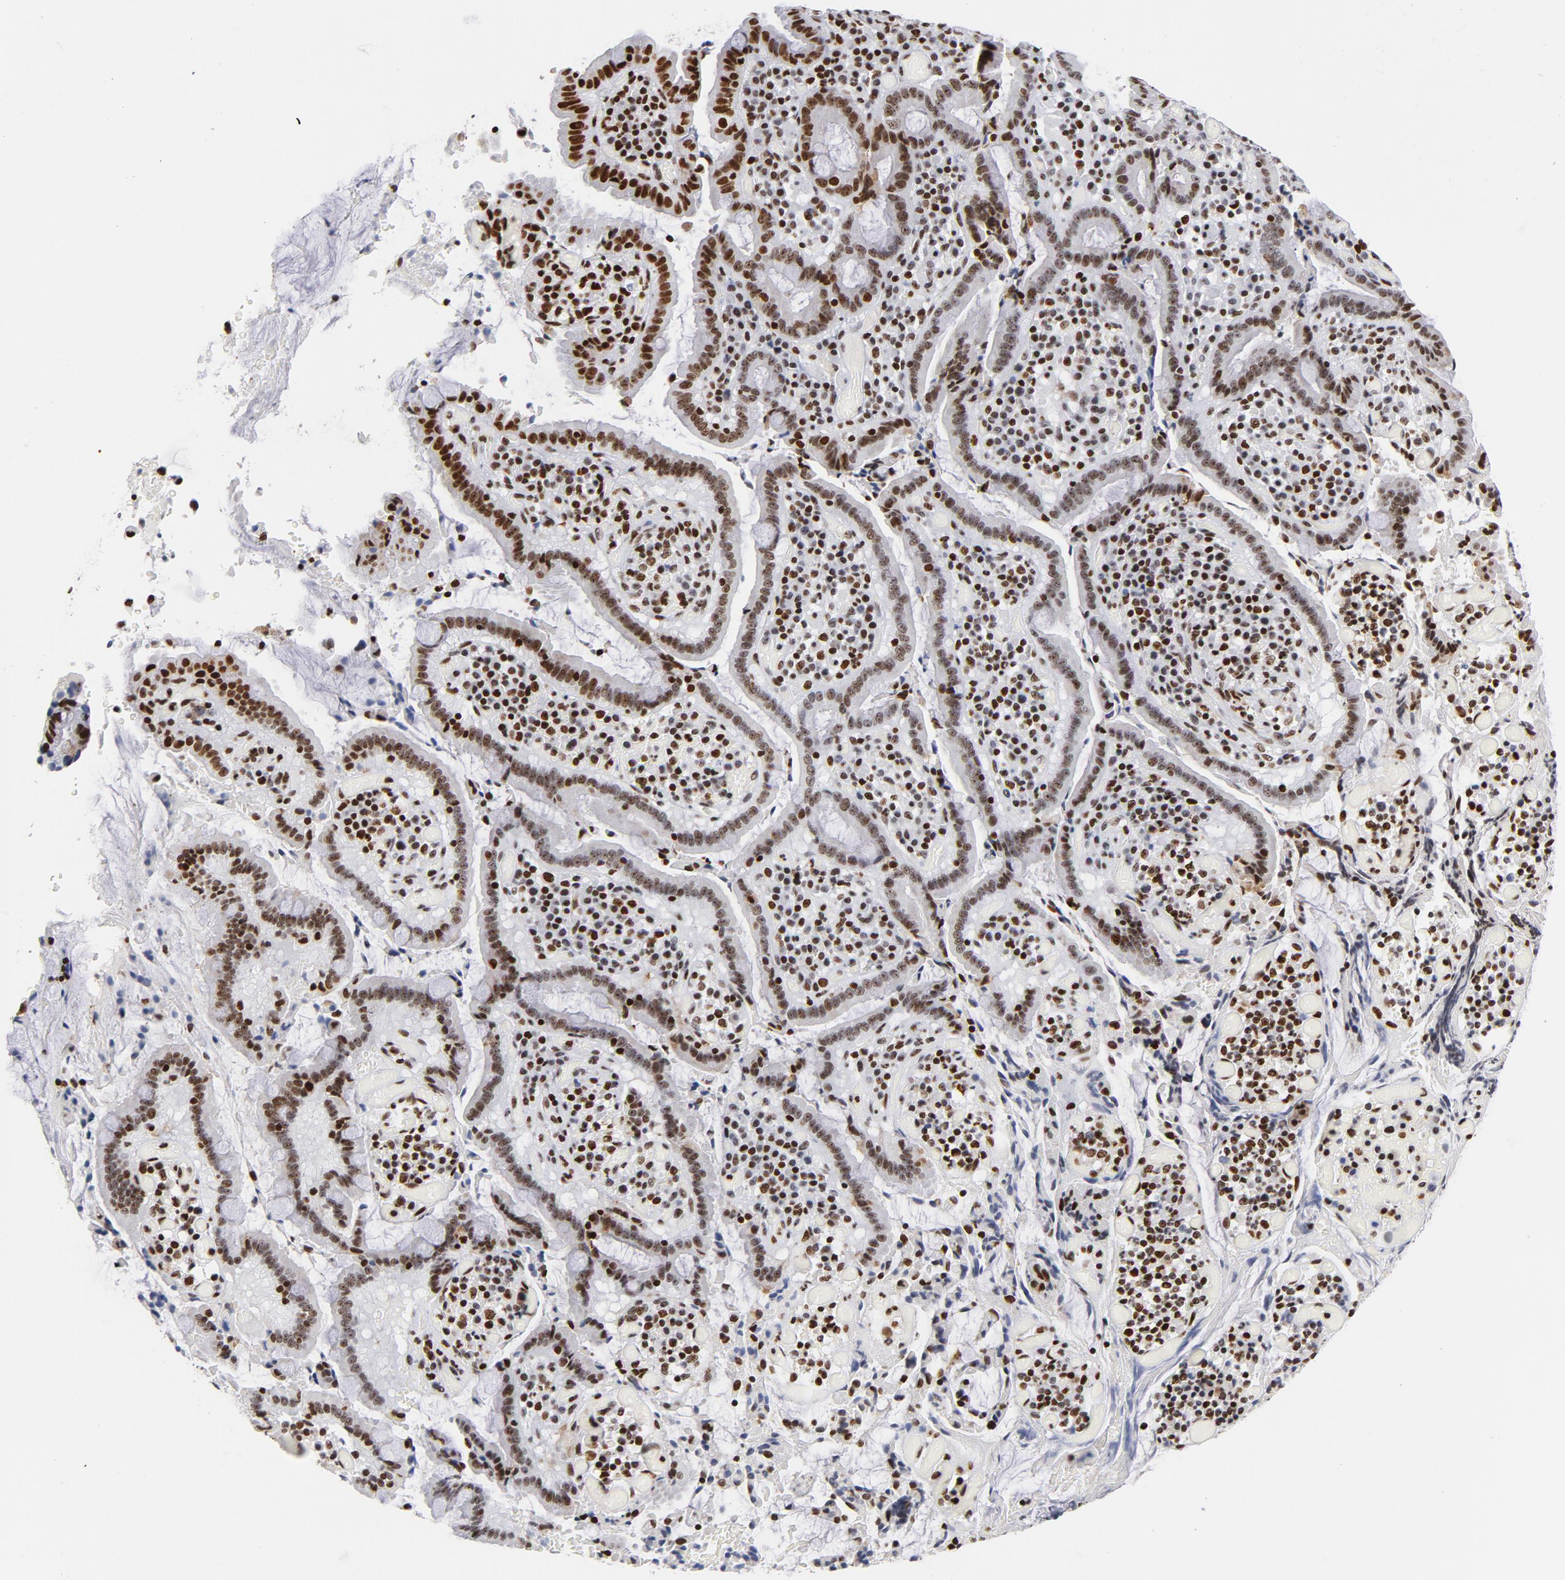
{"staining": {"intensity": "strong", "quantity": ">75%", "location": "nuclear"}, "tissue": "pancreatic cancer", "cell_type": "Tumor cells", "image_type": "cancer", "snomed": [{"axis": "morphology", "description": "Adenocarcinoma, NOS"}, {"axis": "topography", "description": "Pancreas"}], "caption": "This histopathology image reveals pancreatic cancer stained with immunohistochemistry to label a protein in brown. The nuclear of tumor cells show strong positivity for the protein. Nuclei are counter-stained blue.", "gene": "TOP2B", "patient": {"sex": "male", "age": 82}}